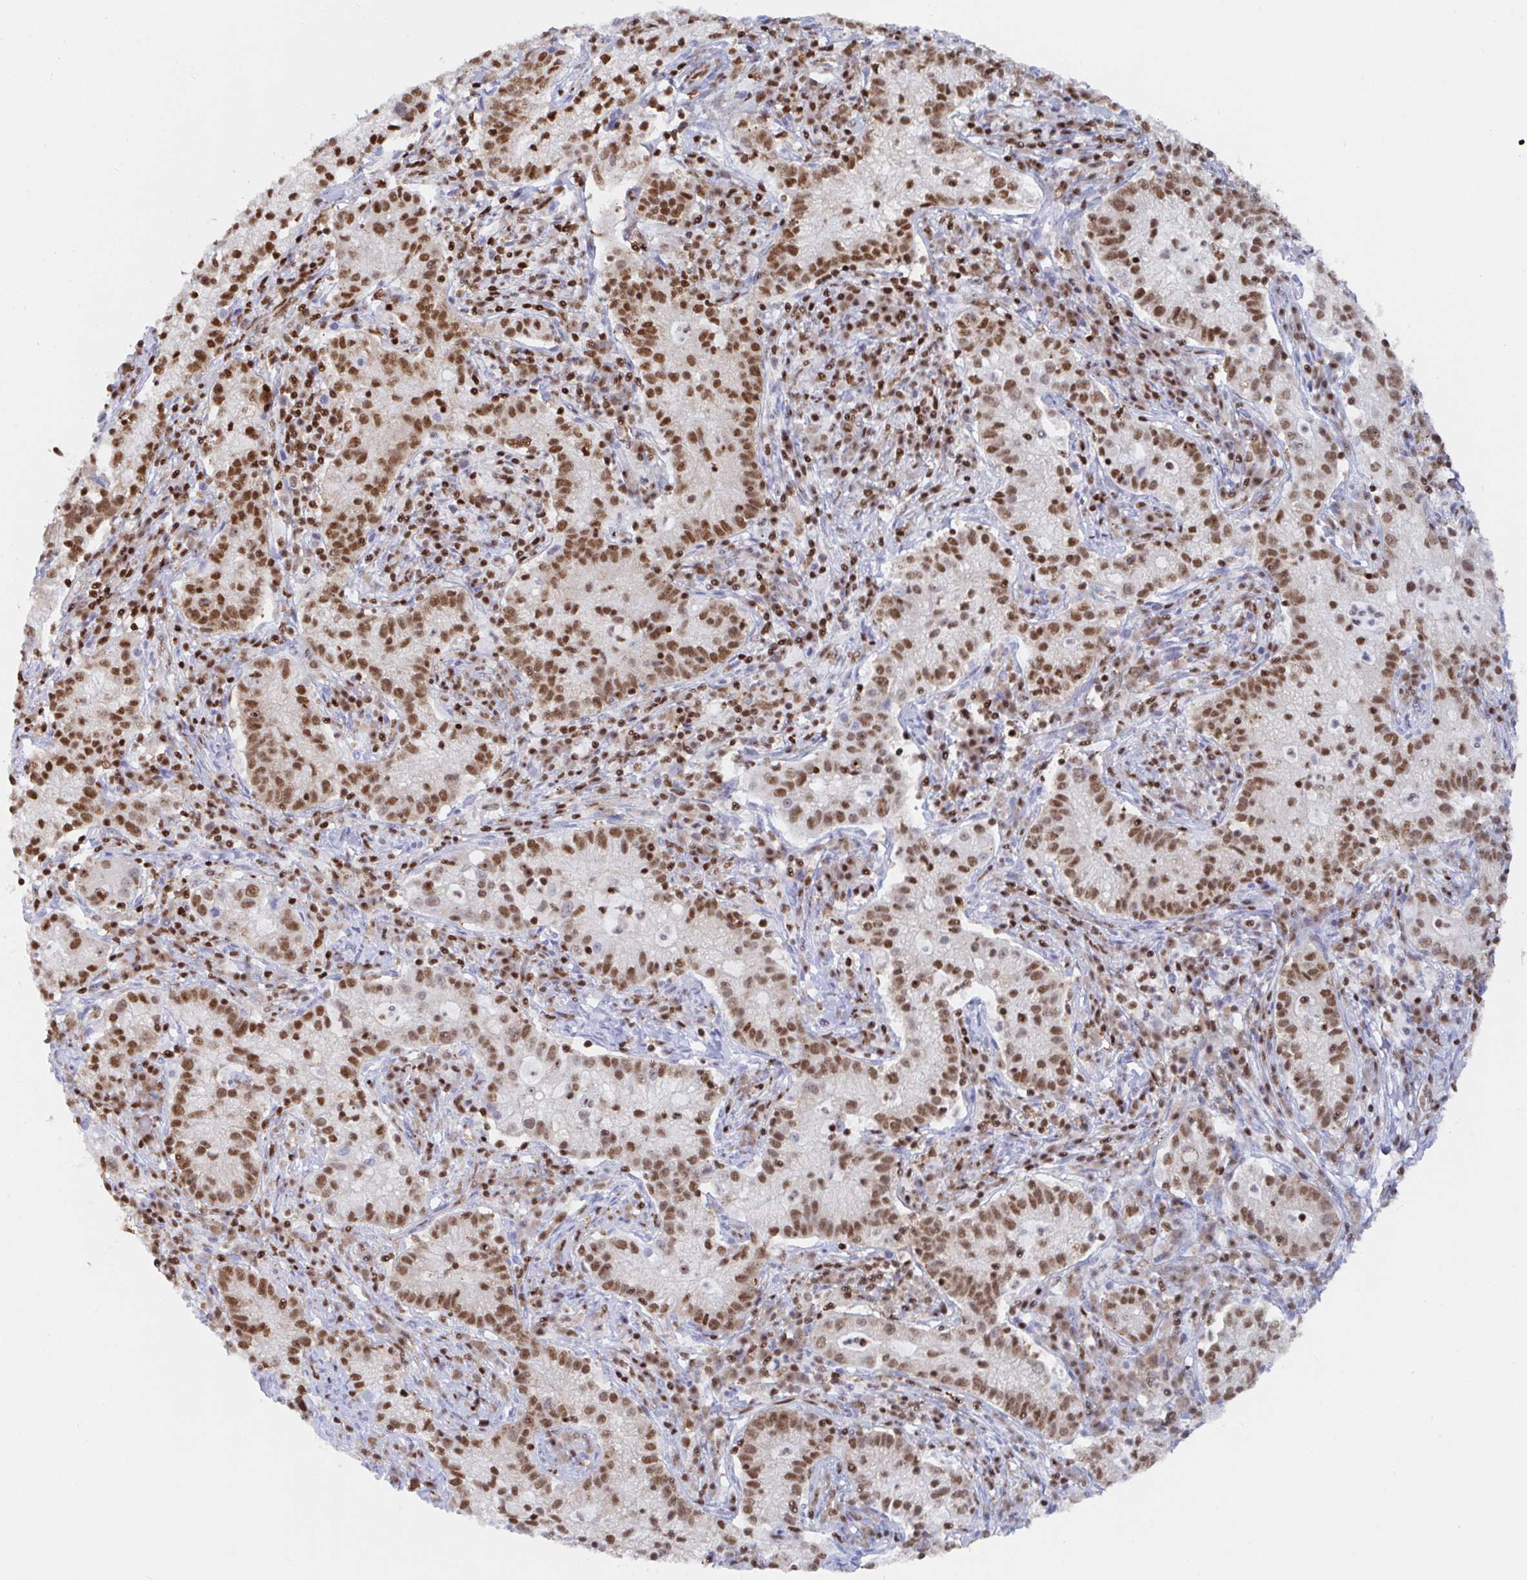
{"staining": {"intensity": "strong", "quantity": ">75%", "location": "nuclear"}, "tissue": "cervical cancer", "cell_type": "Tumor cells", "image_type": "cancer", "snomed": [{"axis": "morphology", "description": "Normal tissue, NOS"}, {"axis": "morphology", "description": "Adenocarcinoma, NOS"}, {"axis": "topography", "description": "Cervix"}], "caption": "A high-resolution photomicrograph shows IHC staining of cervical adenocarcinoma, which demonstrates strong nuclear expression in about >75% of tumor cells.", "gene": "EWSR1", "patient": {"sex": "female", "age": 44}}